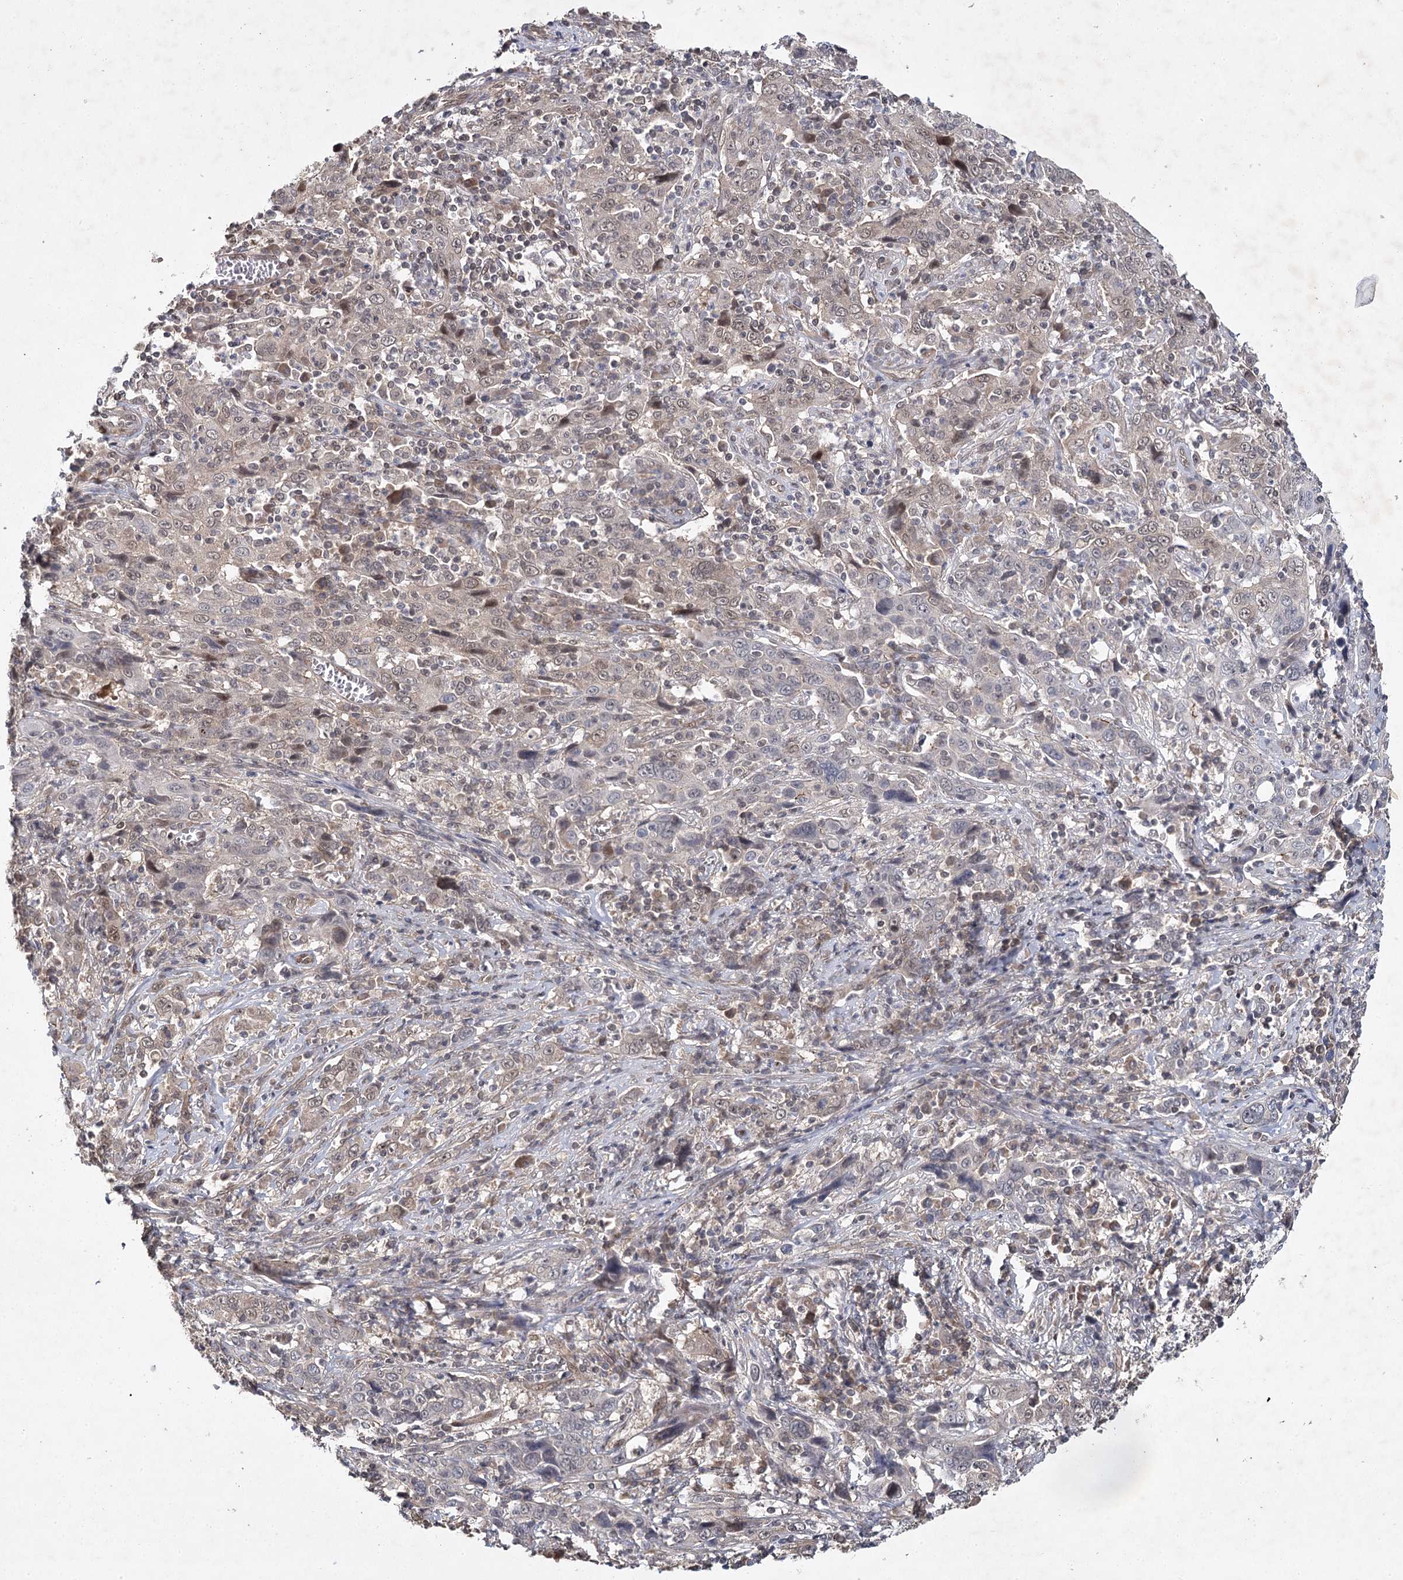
{"staining": {"intensity": "weak", "quantity": "<25%", "location": "nuclear"}, "tissue": "cervical cancer", "cell_type": "Tumor cells", "image_type": "cancer", "snomed": [{"axis": "morphology", "description": "Squamous cell carcinoma, NOS"}, {"axis": "topography", "description": "Cervix"}], "caption": "An image of human squamous cell carcinoma (cervical) is negative for staining in tumor cells.", "gene": "DCUN1D4", "patient": {"sex": "female", "age": 46}}